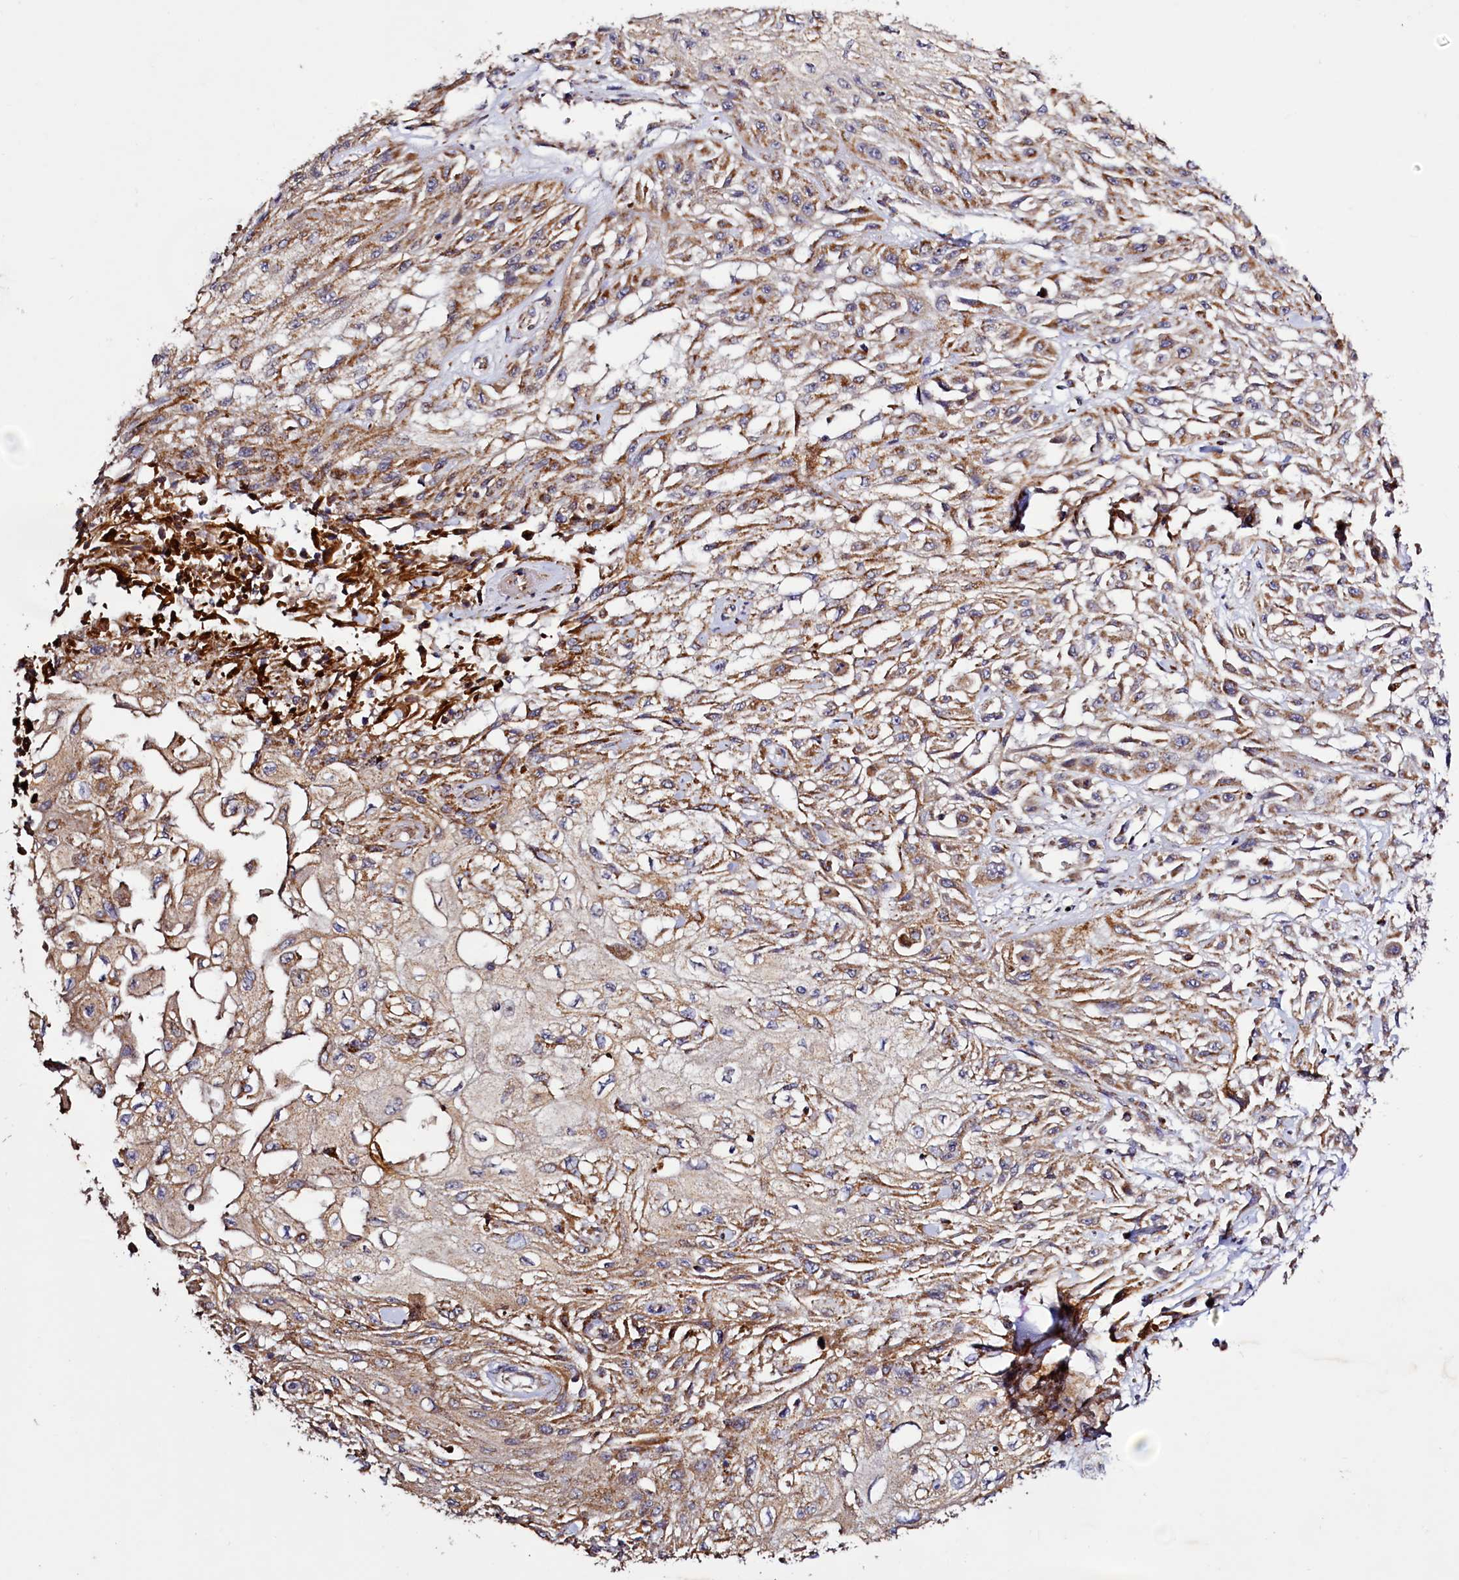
{"staining": {"intensity": "moderate", "quantity": ">75%", "location": "cytoplasmic/membranous"}, "tissue": "skin cancer", "cell_type": "Tumor cells", "image_type": "cancer", "snomed": [{"axis": "morphology", "description": "Squamous cell carcinoma, NOS"}, {"axis": "morphology", "description": "Squamous cell carcinoma, metastatic, NOS"}, {"axis": "topography", "description": "Skin"}, {"axis": "topography", "description": "Lymph node"}], "caption": "Protein staining reveals moderate cytoplasmic/membranous positivity in about >75% of tumor cells in skin cancer (squamous cell carcinoma).", "gene": "DYNC2H1", "patient": {"sex": "male", "age": 75}}